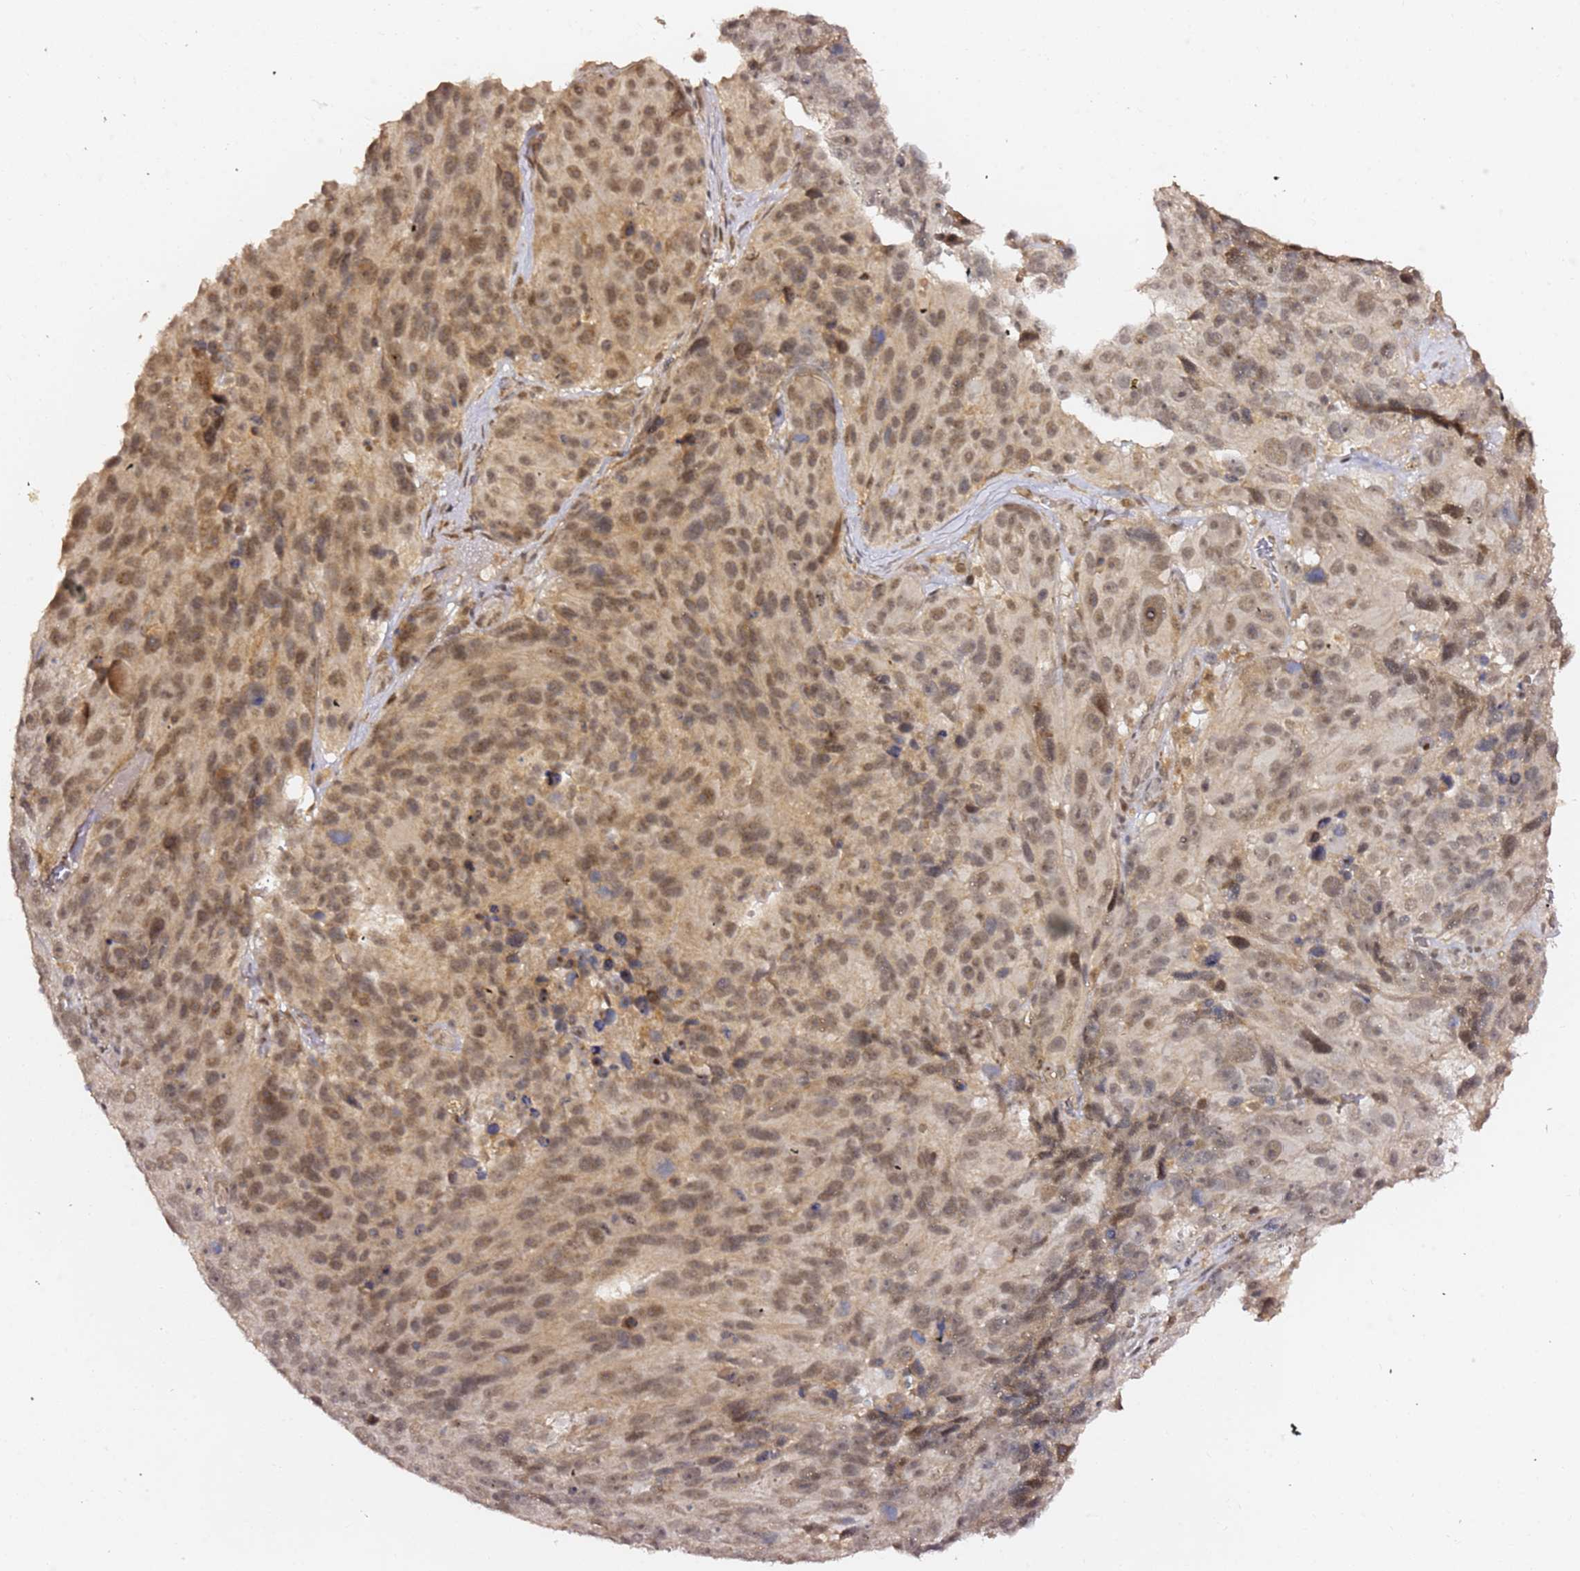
{"staining": {"intensity": "moderate", "quantity": ">75%", "location": "nuclear"}, "tissue": "melanoma", "cell_type": "Tumor cells", "image_type": "cancer", "snomed": [{"axis": "morphology", "description": "Malignant melanoma, NOS"}, {"axis": "topography", "description": "Skin"}], "caption": "Immunohistochemistry (IHC) of melanoma reveals medium levels of moderate nuclear positivity in about >75% of tumor cells.", "gene": "OR5V1", "patient": {"sex": "male", "age": 84}}